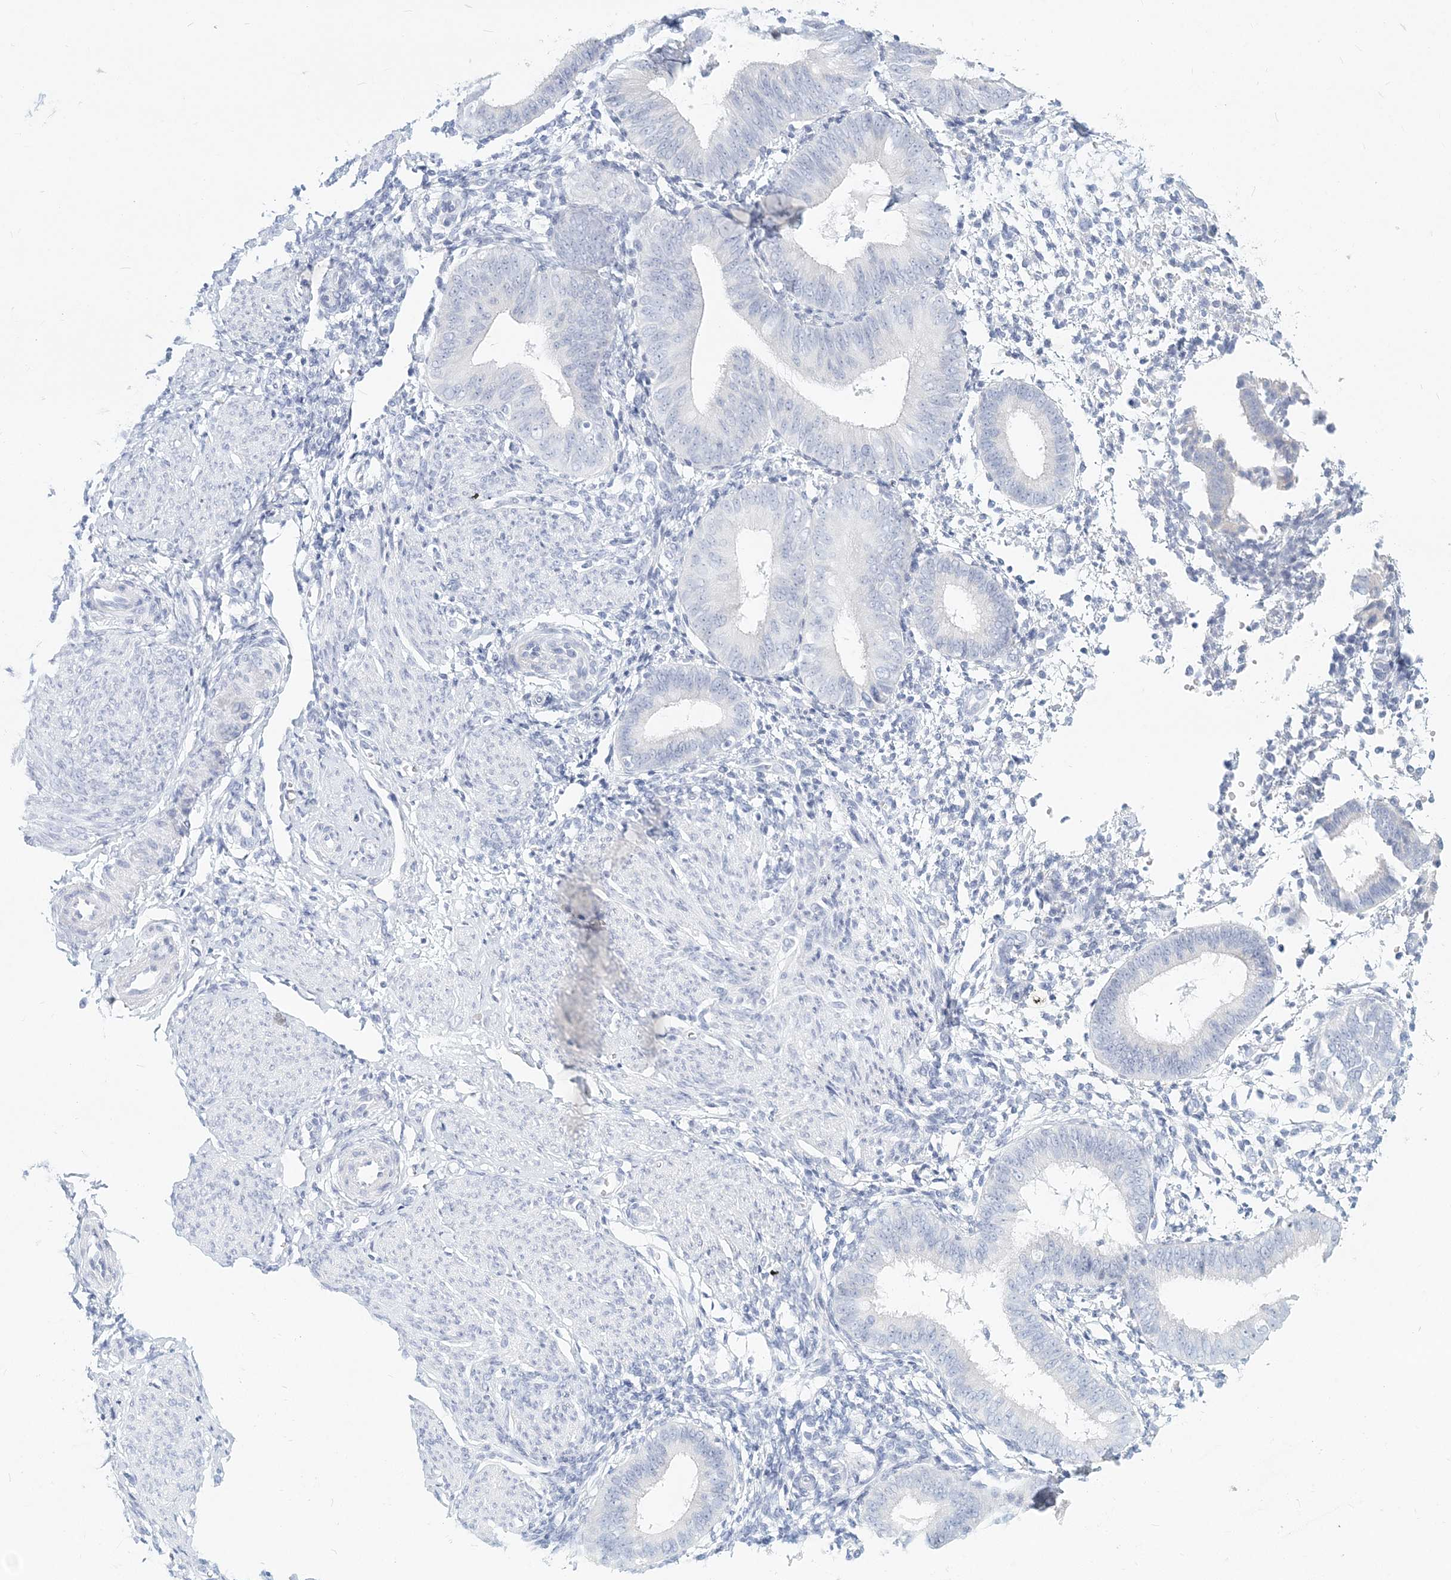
{"staining": {"intensity": "negative", "quantity": "none", "location": "none"}, "tissue": "endometrium", "cell_type": "Cells in endometrial stroma", "image_type": "normal", "snomed": [{"axis": "morphology", "description": "Normal tissue, NOS"}, {"axis": "topography", "description": "Uterus"}, {"axis": "topography", "description": "Endometrium"}], "caption": "Image shows no significant protein staining in cells in endometrial stroma of unremarkable endometrium. (DAB (3,3'-diaminobenzidine) immunohistochemistry (IHC) with hematoxylin counter stain).", "gene": "CSN1S1", "patient": {"sex": "female", "age": 48}}